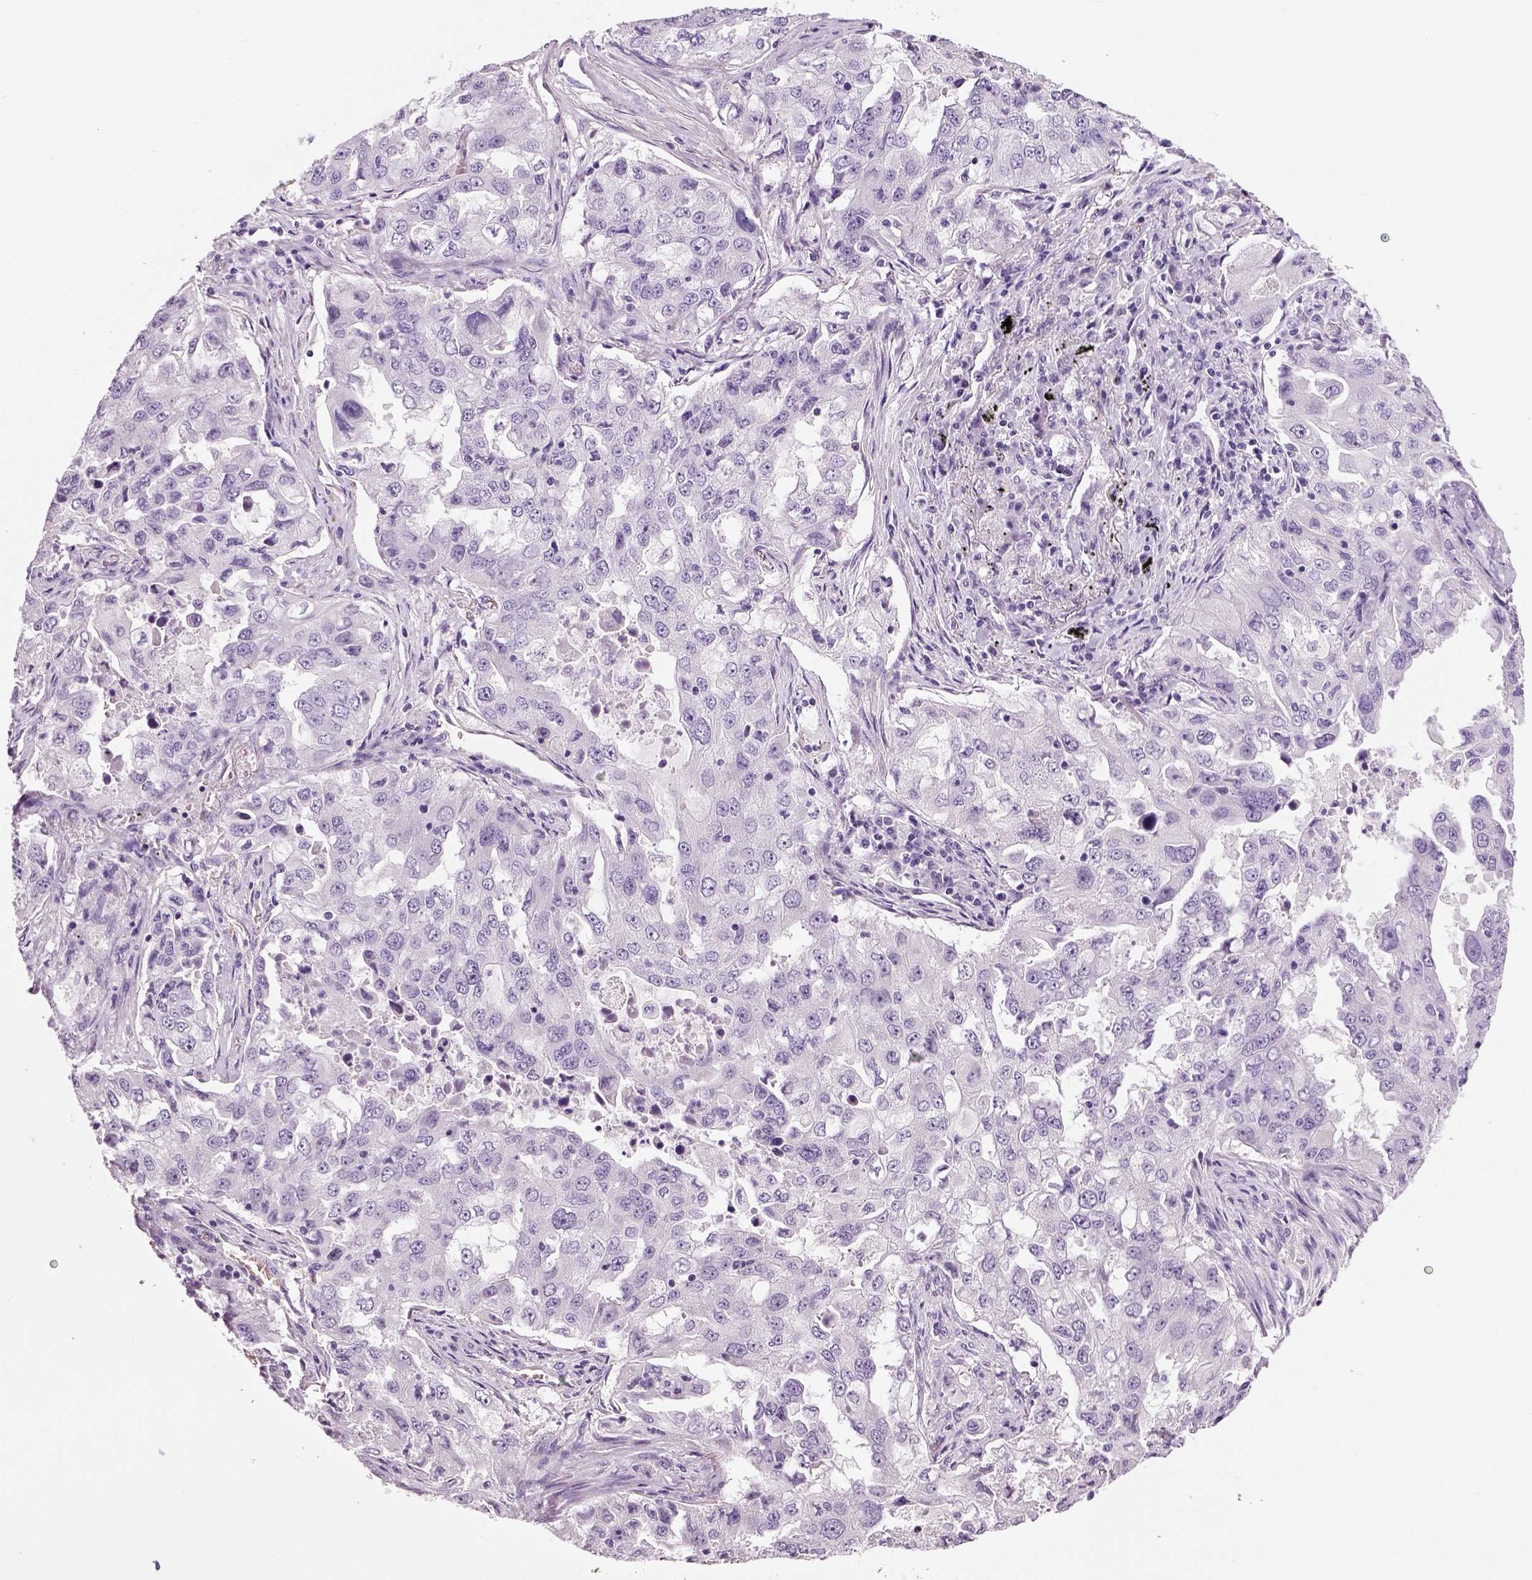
{"staining": {"intensity": "negative", "quantity": "none", "location": "none"}, "tissue": "lung cancer", "cell_type": "Tumor cells", "image_type": "cancer", "snomed": [{"axis": "morphology", "description": "Adenocarcinoma, NOS"}, {"axis": "topography", "description": "Lung"}], "caption": "There is no significant expression in tumor cells of lung cancer (adenocarcinoma).", "gene": "TSPAN7", "patient": {"sex": "female", "age": 61}}